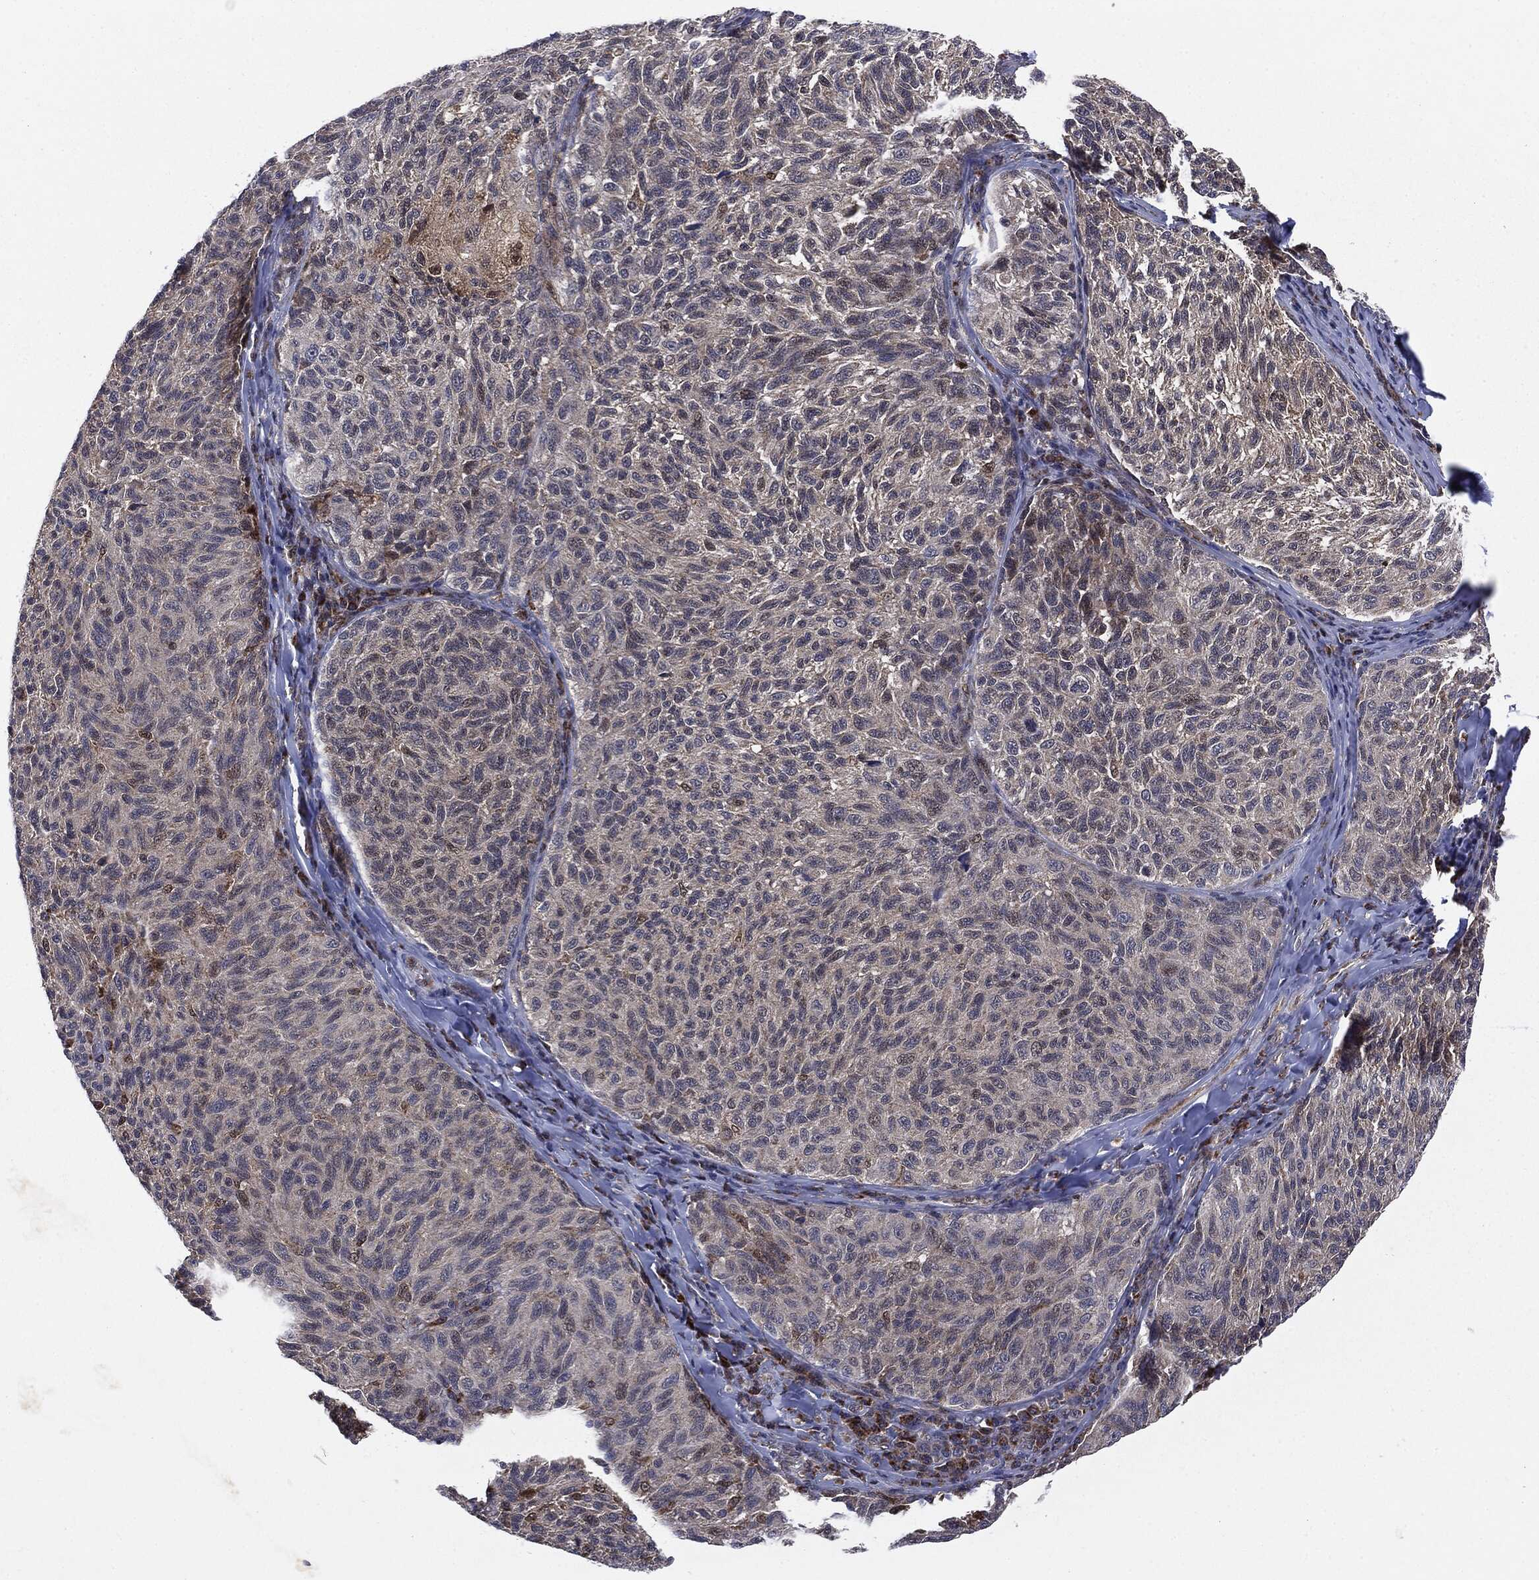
{"staining": {"intensity": "negative", "quantity": "none", "location": "none"}, "tissue": "melanoma", "cell_type": "Tumor cells", "image_type": "cancer", "snomed": [{"axis": "morphology", "description": "Malignant melanoma, NOS"}, {"axis": "topography", "description": "Skin"}], "caption": "This is a histopathology image of immunohistochemistry (IHC) staining of melanoma, which shows no expression in tumor cells.", "gene": "PTPA", "patient": {"sex": "female", "age": 73}}